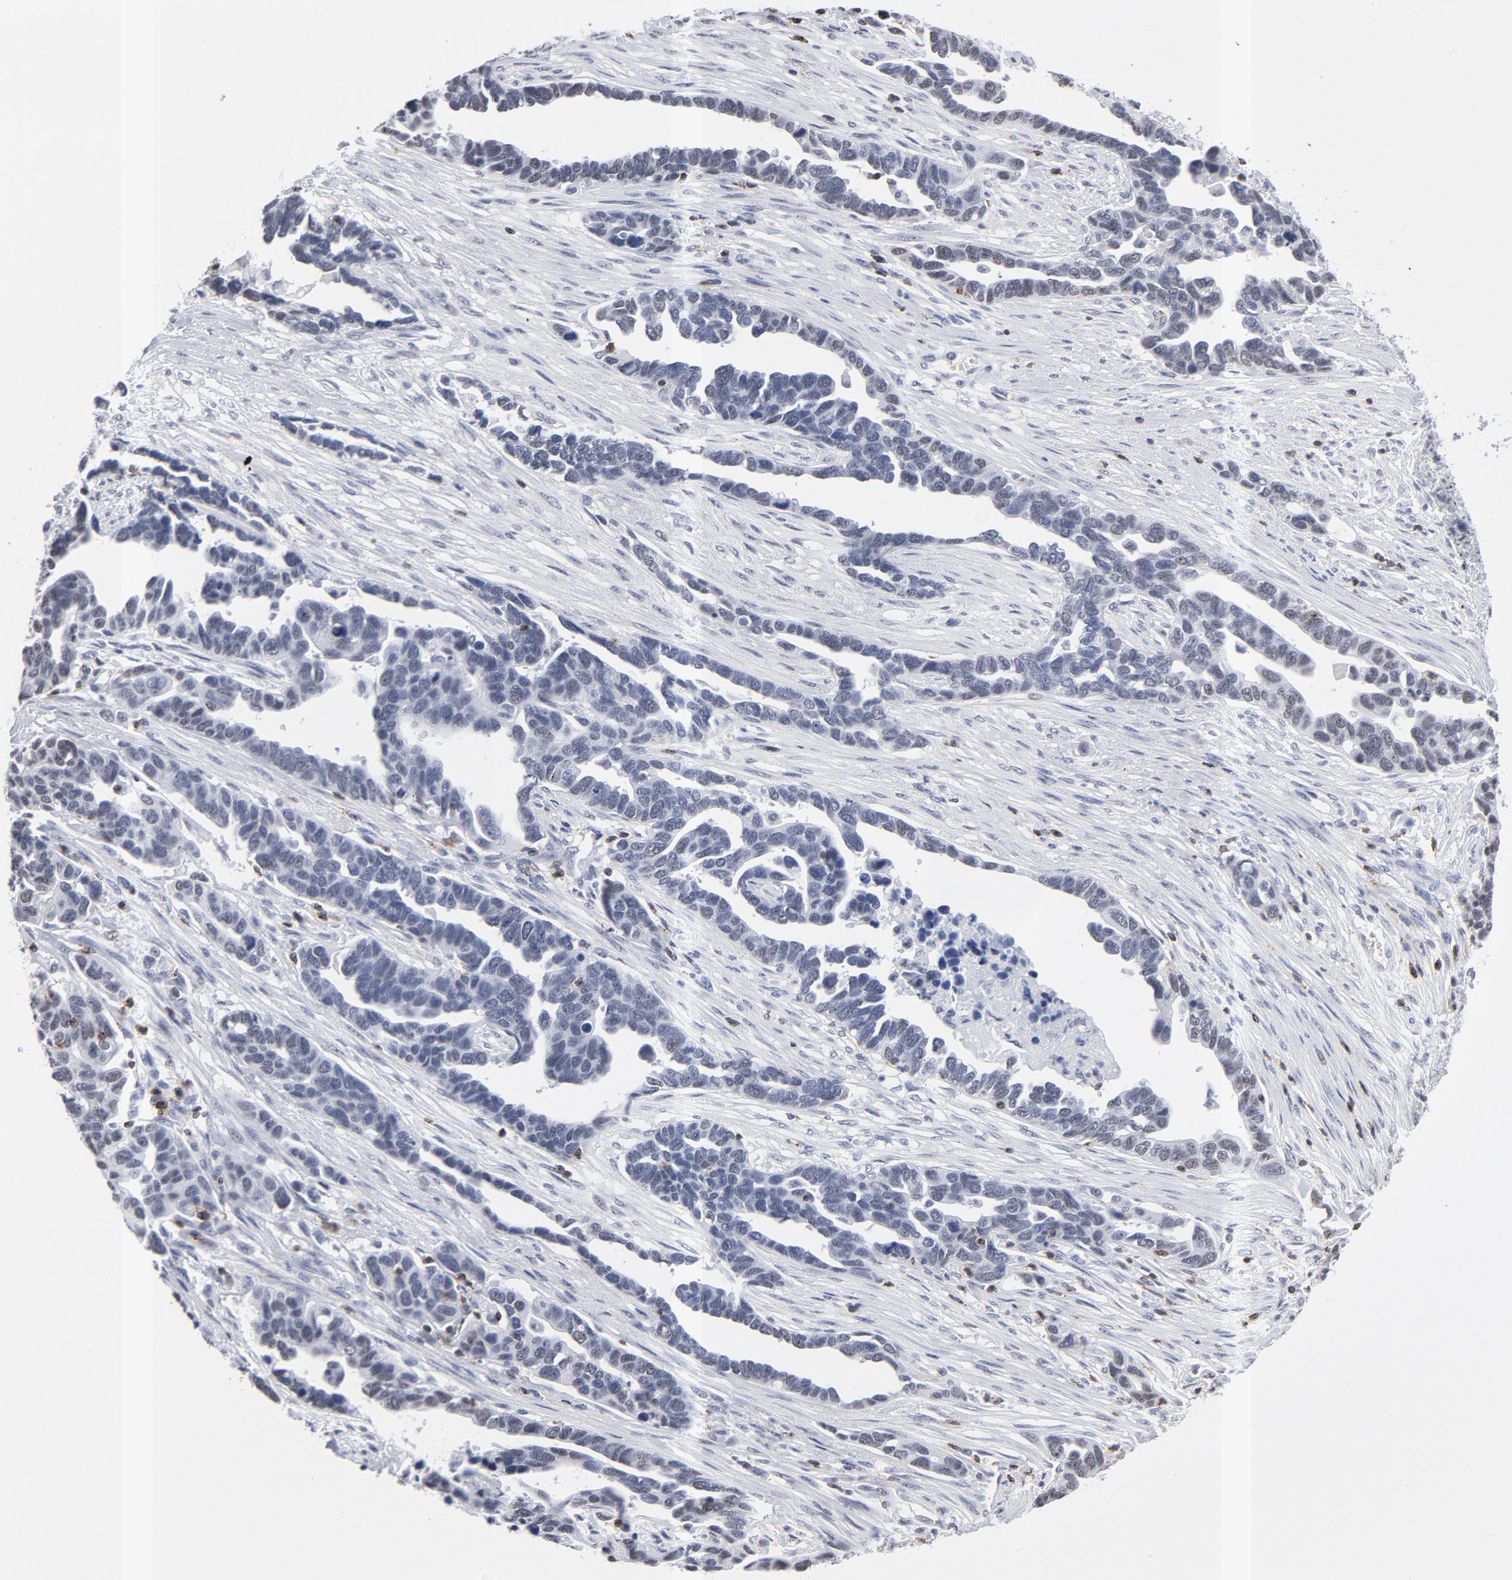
{"staining": {"intensity": "negative", "quantity": "none", "location": "none"}, "tissue": "ovarian cancer", "cell_type": "Tumor cells", "image_type": "cancer", "snomed": [{"axis": "morphology", "description": "Cystadenocarcinoma, serous, NOS"}, {"axis": "topography", "description": "Ovary"}], "caption": "Serous cystadenocarcinoma (ovarian) stained for a protein using IHC exhibits no expression tumor cells.", "gene": "CD2", "patient": {"sex": "female", "age": 54}}